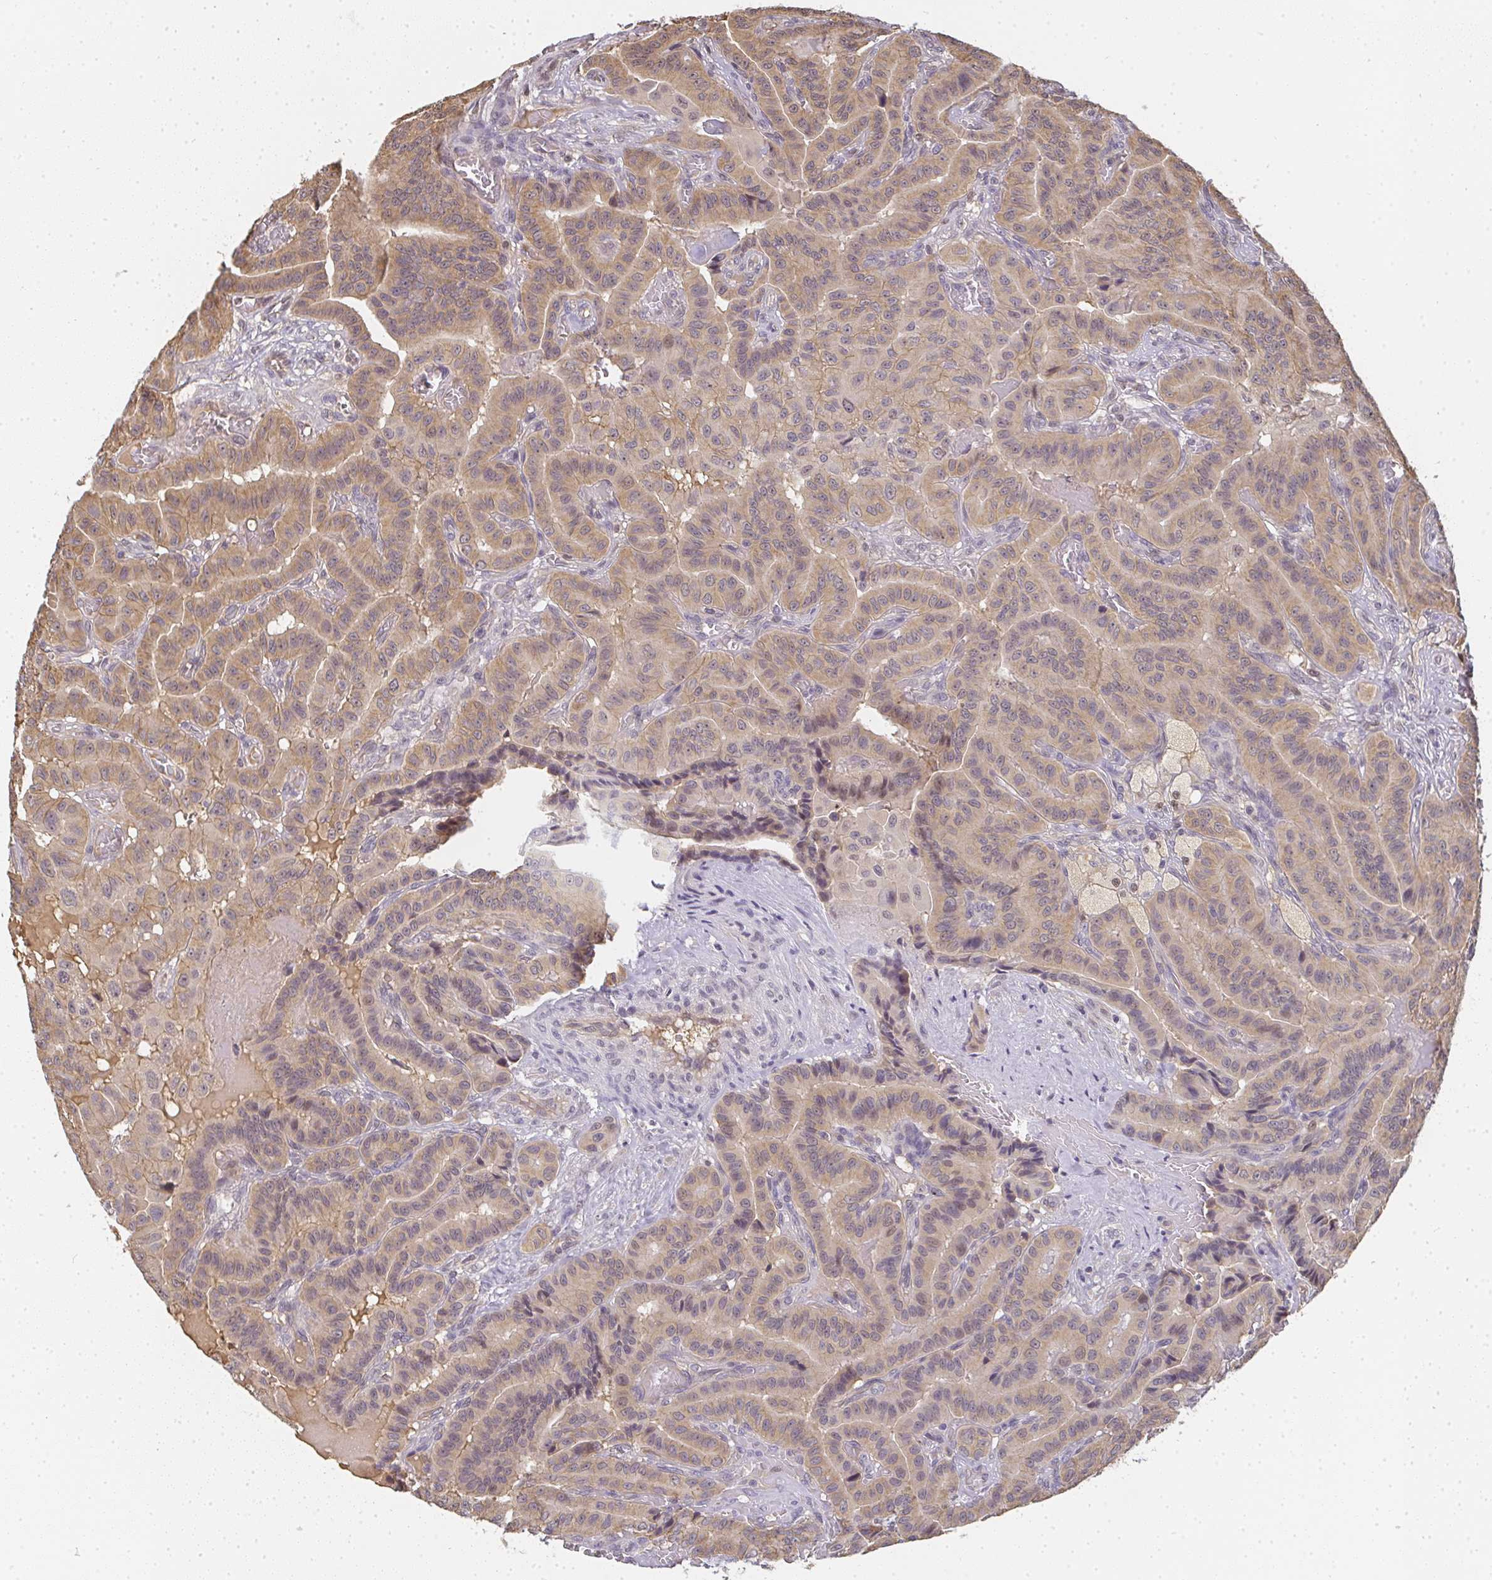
{"staining": {"intensity": "weak", "quantity": ">75%", "location": "cytoplasmic/membranous"}, "tissue": "thyroid cancer", "cell_type": "Tumor cells", "image_type": "cancer", "snomed": [{"axis": "morphology", "description": "Papillary adenocarcinoma, NOS"}, {"axis": "morphology", "description": "Papillary adenoma metastatic"}, {"axis": "topography", "description": "Thyroid gland"}], "caption": "Brown immunohistochemical staining in human thyroid cancer reveals weak cytoplasmic/membranous staining in about >75% of tumor cells.", "gene": "SLC35B3", "patient": {"sex": "male", "age": 87}}